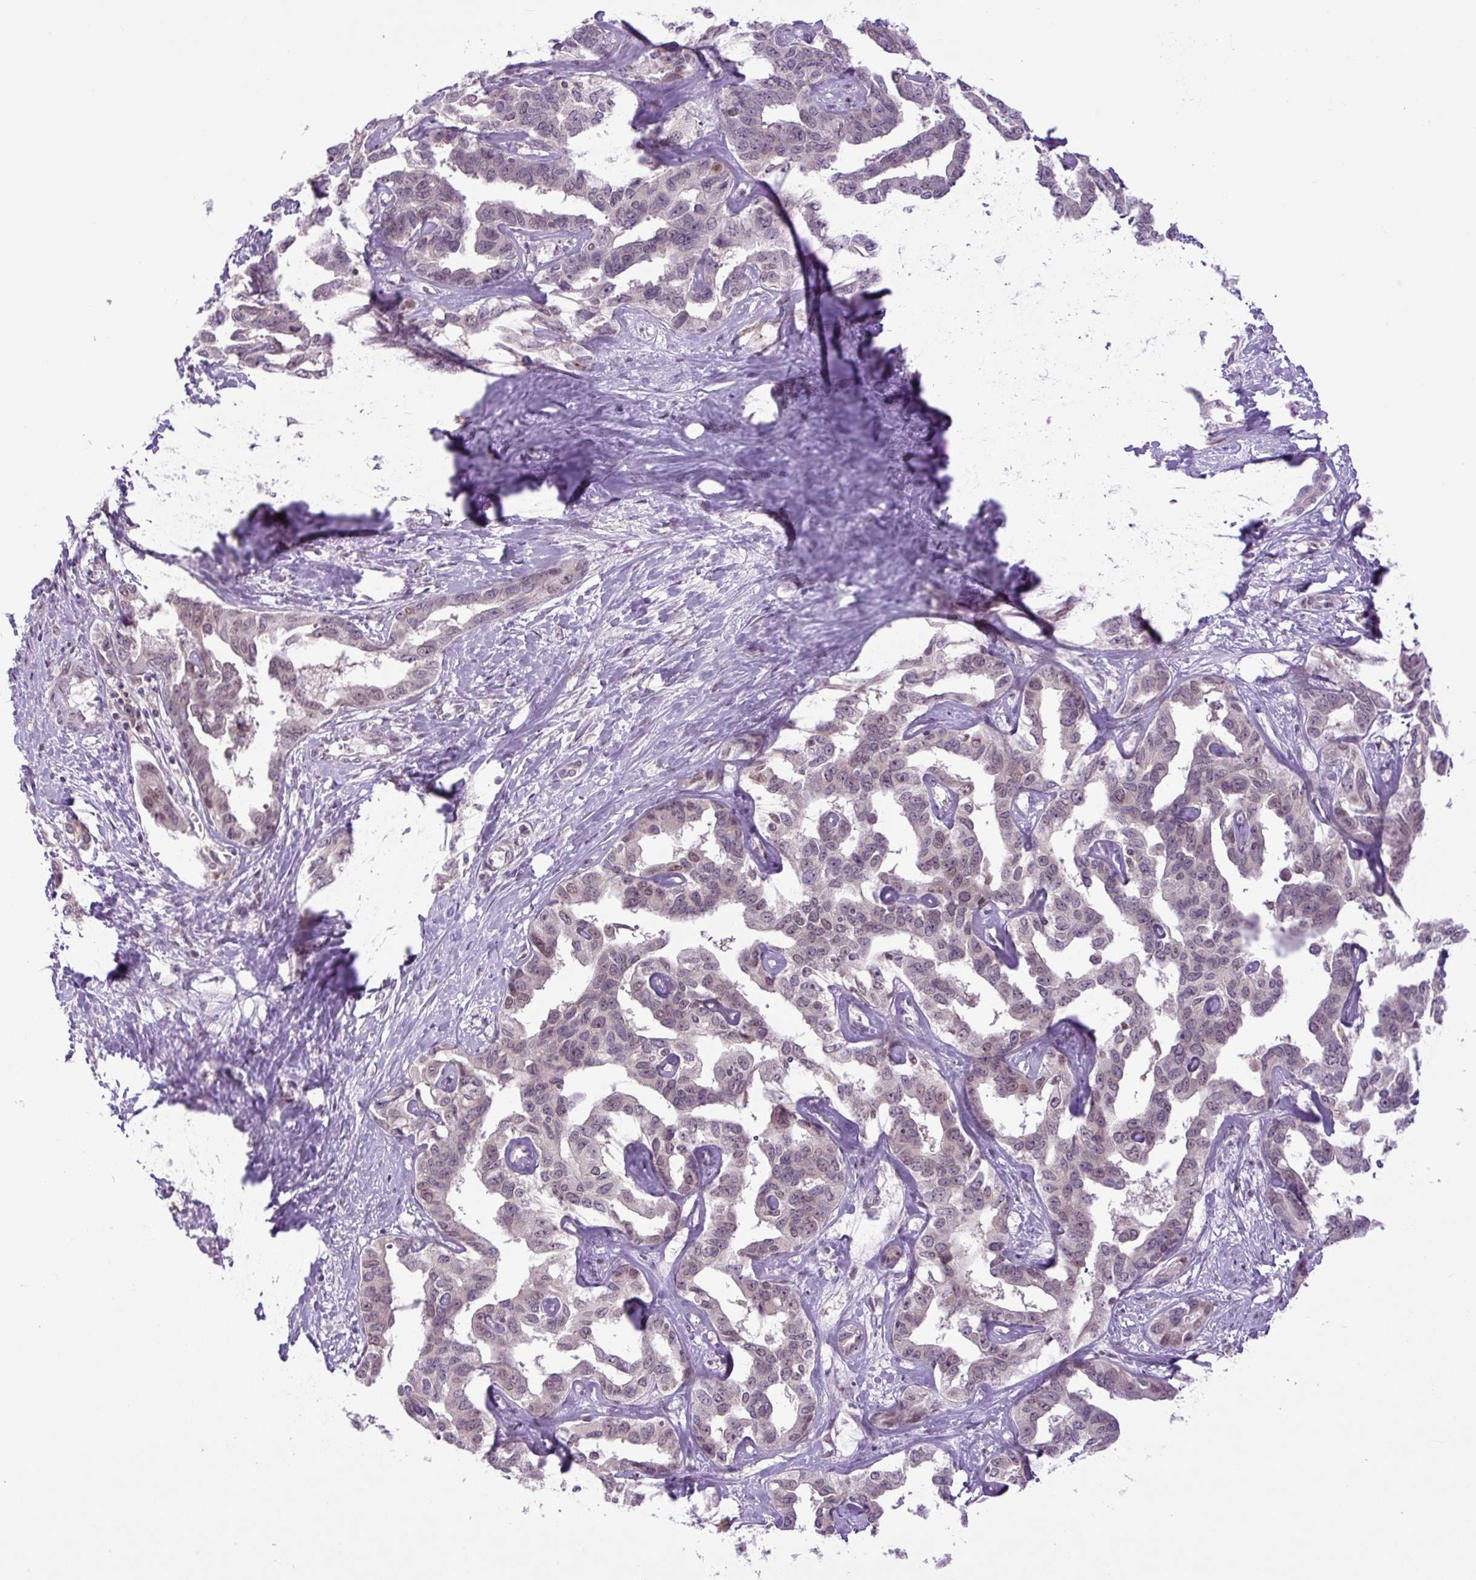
{"staining": {"intensity": "moderate", "quantity": "25%-75%", "location": "nuclear"}, "tissue": "liver cancer", "cell_type": "Tumor cells", "image_type": "cancer", "snomed": [{"axis": "morphology", "description": "Cholangiocarcinoma"}, {"axis": "topography", "description": "Liver"}], "caption": "A brown stain labels moderate nuclear positivity of a protein in liver cholangiocarcinoma tumor cells. The protein of interest is stained brown, and the nuclei are stained in blue (DAB IHC with brightfield microscopy, high magnification).", "gene": "KPNA1", "patient": {"sex": "male", "age": 59}}